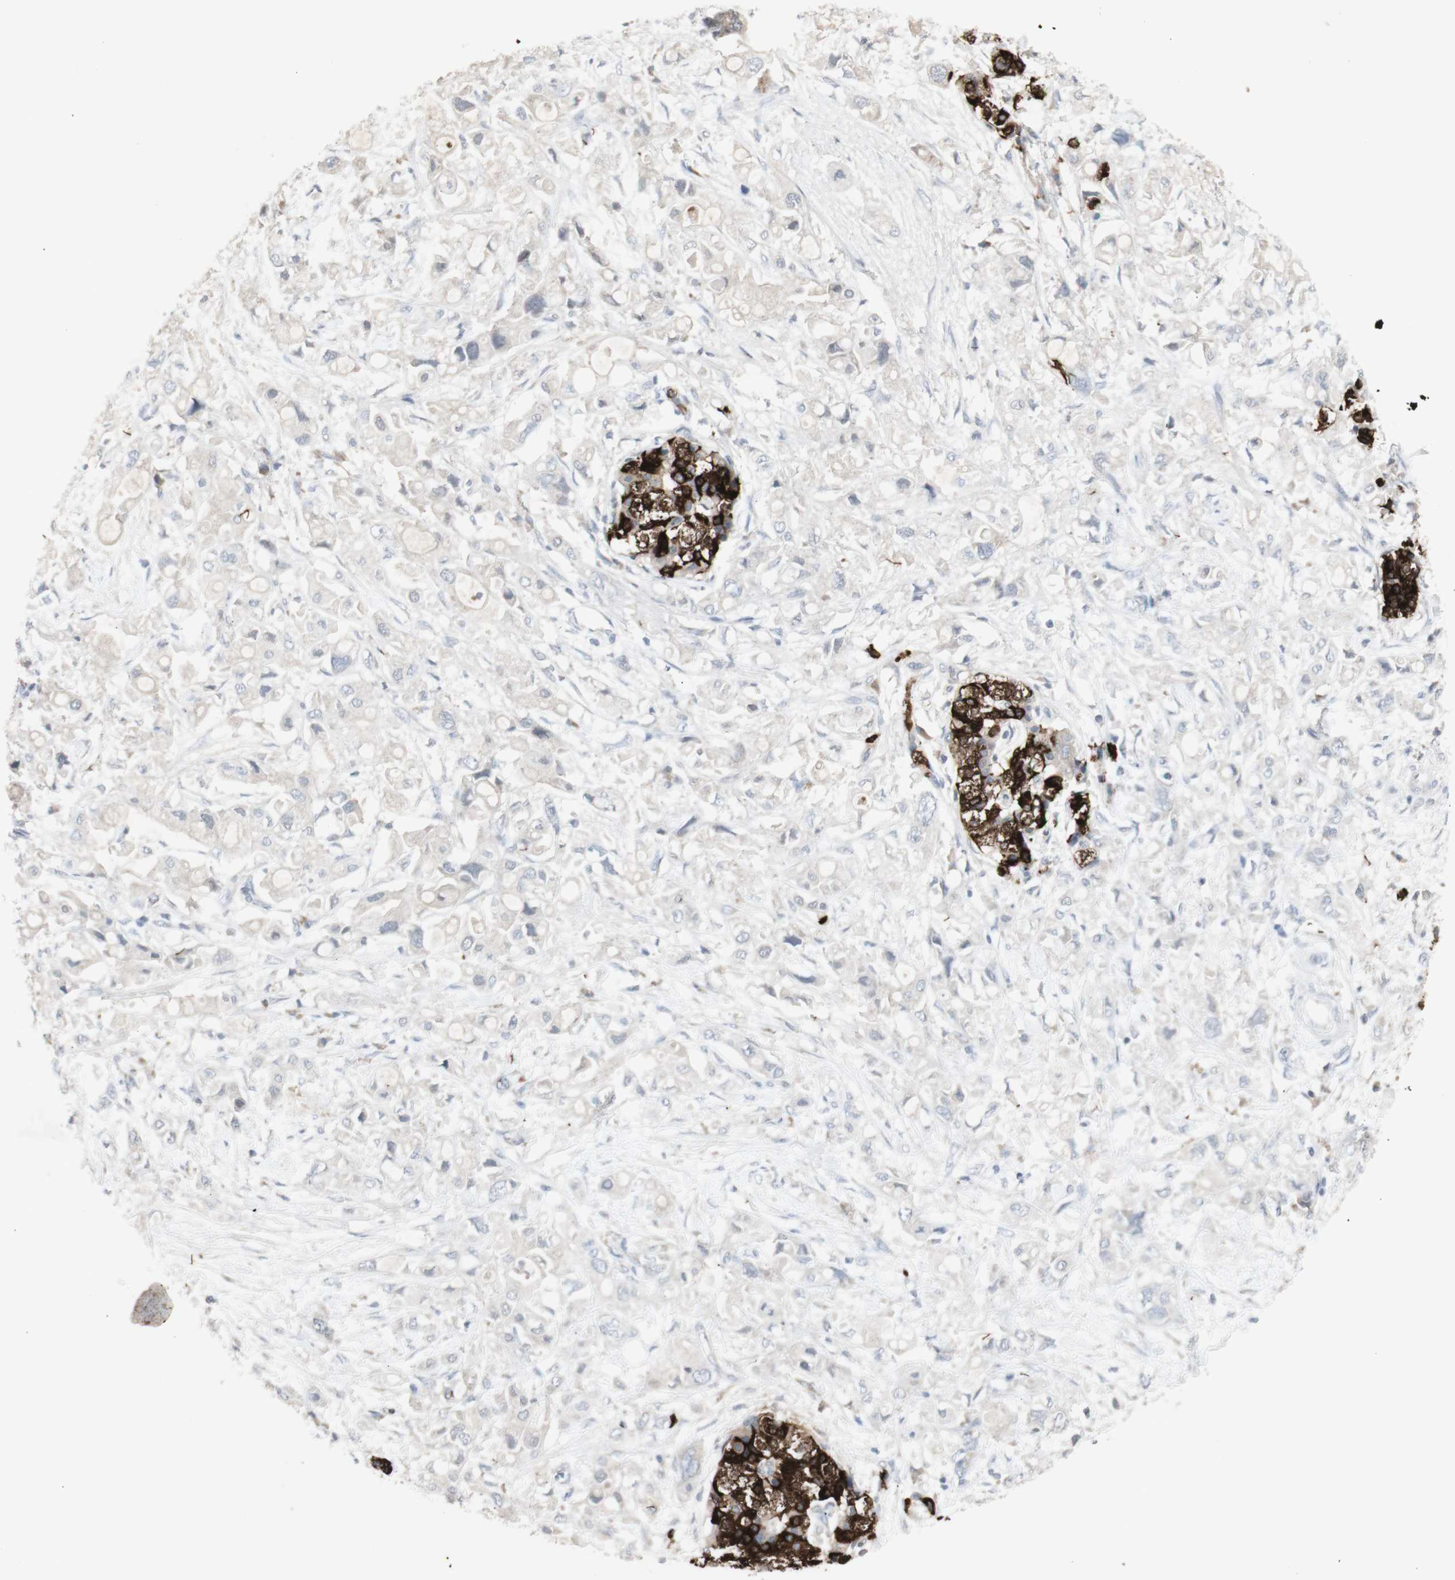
{"staining": {"intensity": "negative", "quantity": "none", "location": "none"}, "tissue": "pancreatic cancer", "cell_type": "Tumor cells", "image_type": "cancer", "snomed": [{"axis": "morphology", "description": "Adenocarcinoma, NOS"}, {"axis": "topography", "description": "Pancreas"}], "caption": "High magnification brightfield microscopy of pancreatic cancer (adenocarcinoma) stained with DAB (brown) and counterstained with hematoxylin (blue): tumor cells show no significant positivity.", "gene": "INS", "patient": {"sex": "female", "age": 56}}